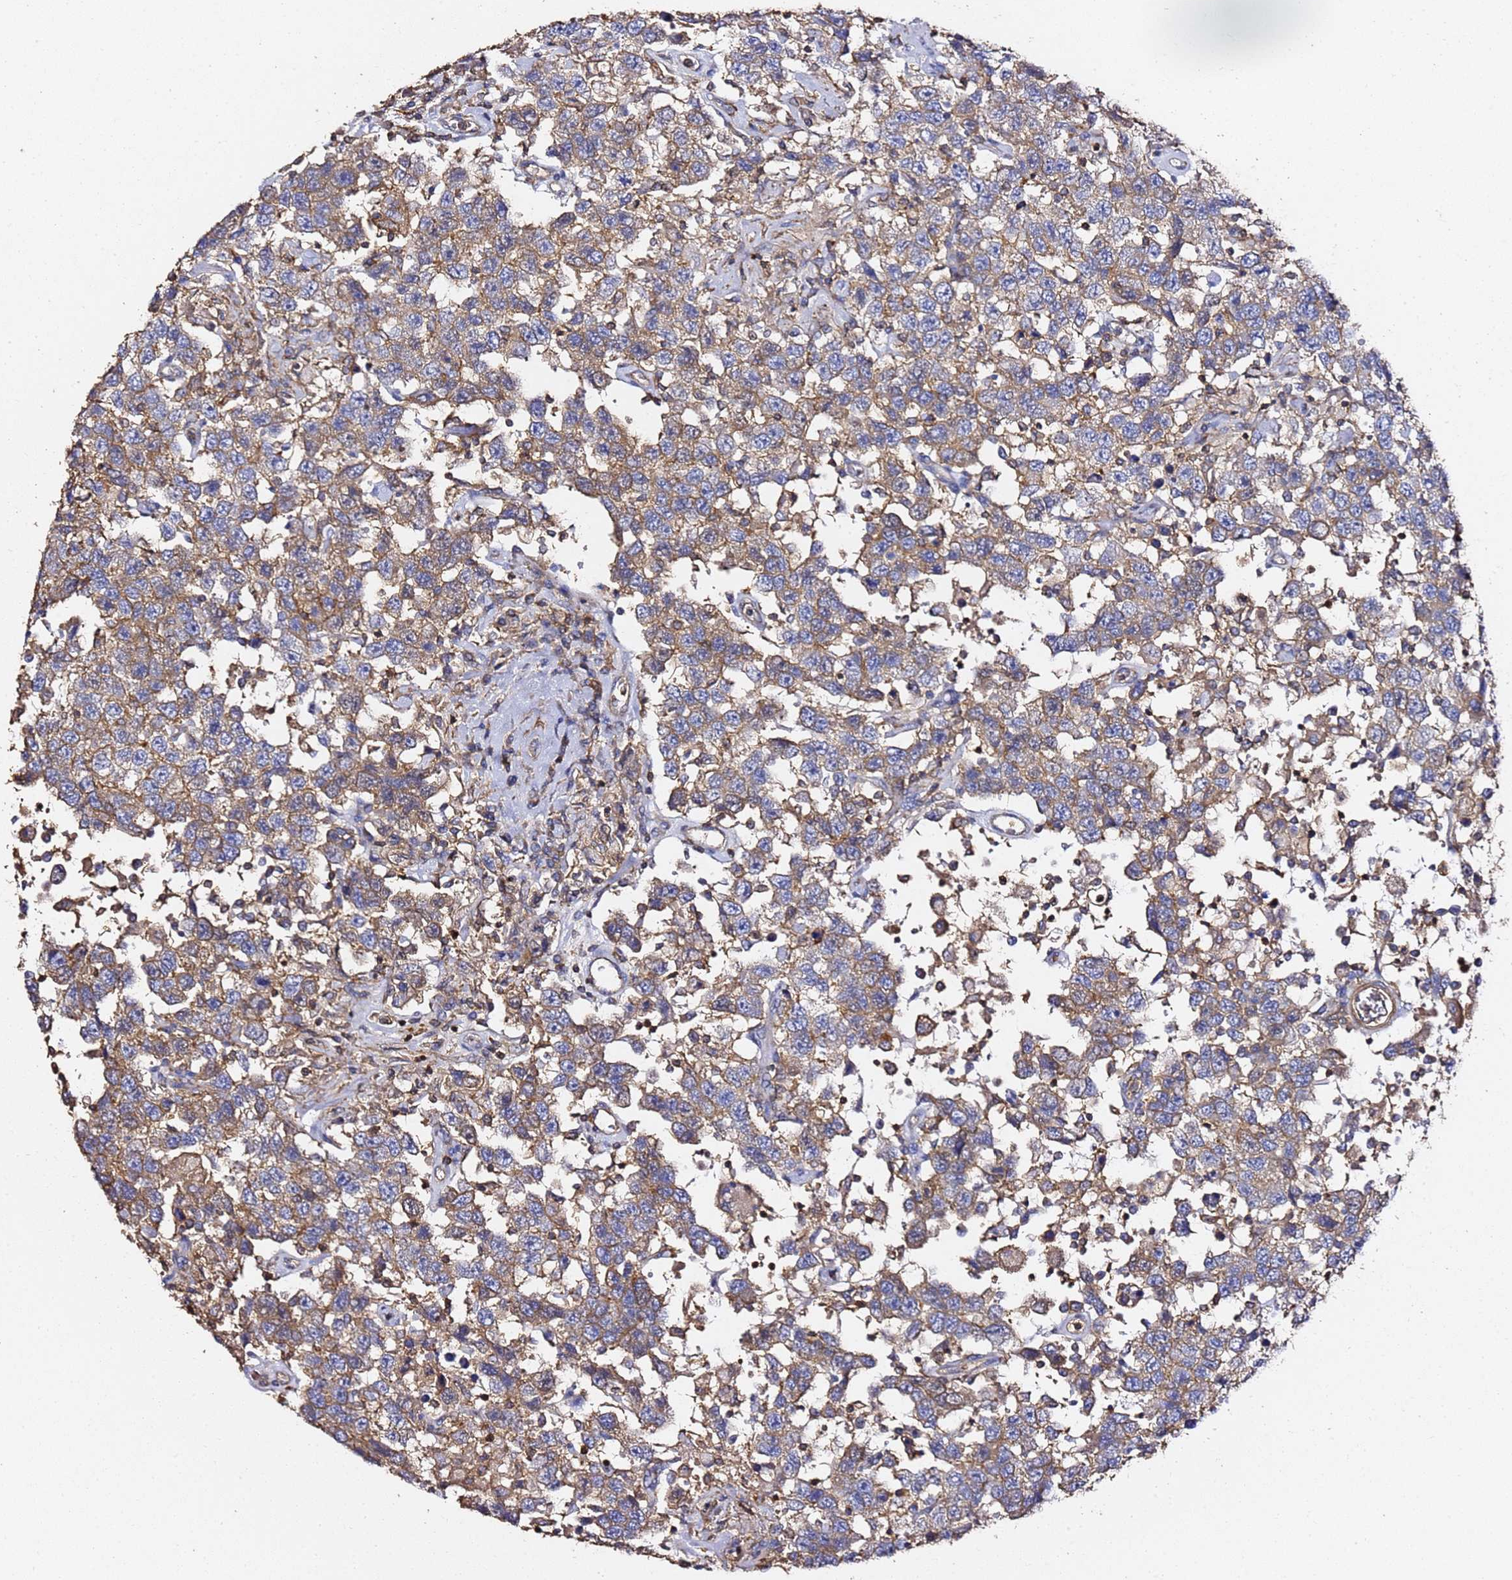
{"staining": {"intensity": "moderate", "quantity": ">75%", "location": "cytoplasmic/membranous"}, "tissue": "testis cancer", "cell_type": "Tumor cells", "image_type": "cancer", "snomed": [{"axis": "morphology", "description": "Seminoma, NOS"}, {"axis": "topography", "description": "Testis"}], "caption": "A photomicrograph of testis cancer stained for a protein displays moderate cytoplasmic/membranous brown staining in tumor cells. (Stains: DAB in brown, nuclei in blue, Microscopy: brightfield microscopy at high magnification).", "gene": "ZFP36L2", "patient": {"sex": "male", "age": 41}}